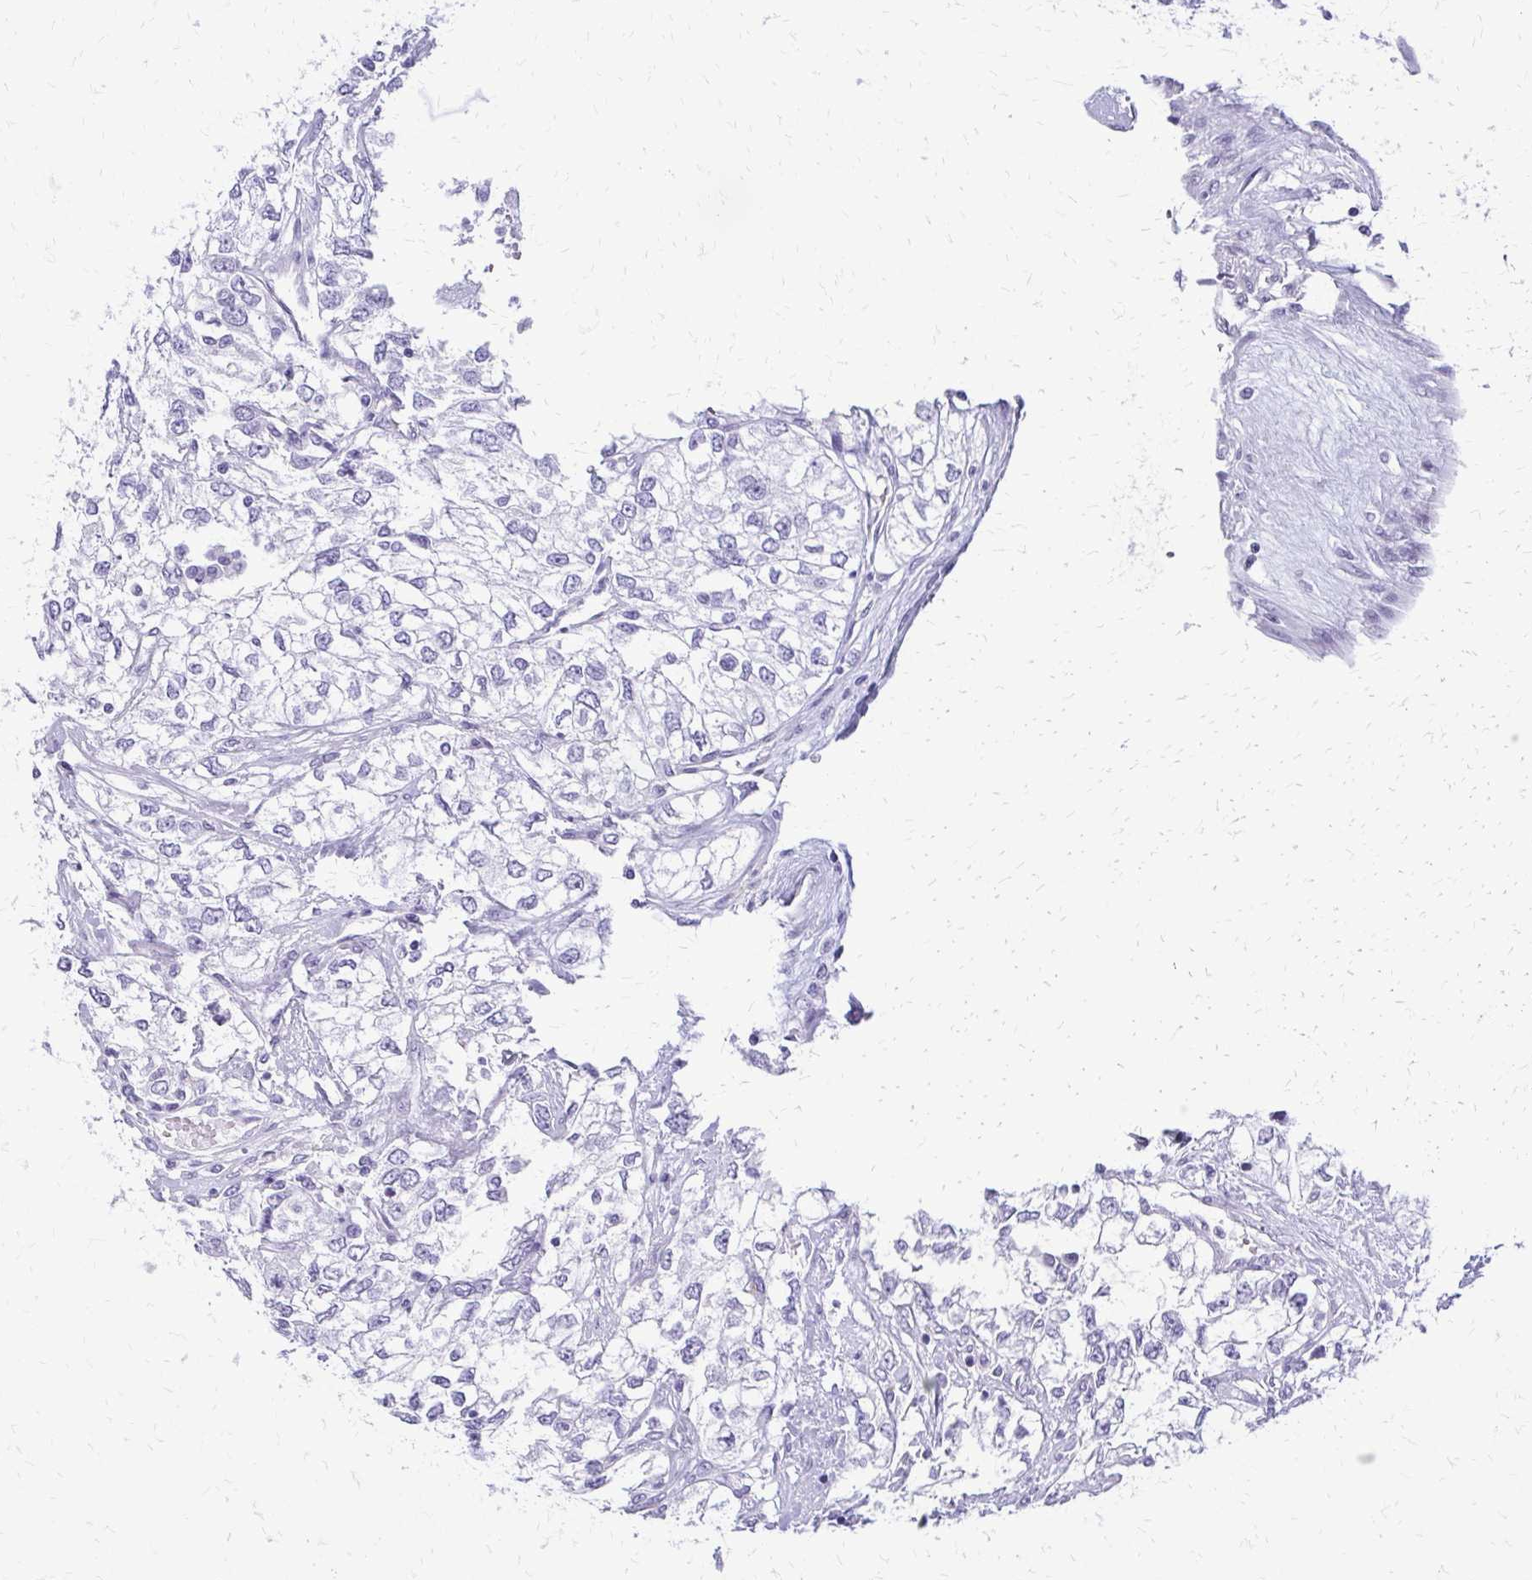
{"staining": {"intensity": "negative", "quantity": "none", "location": "none"}, "tissue": "renal cancer", "cell_type": "Tumor cells", "image_type": "cancer", "snomed": [{"axis": "morphology", "description": "Adenocarcinoma, NOS"}, {"axis": "topography", "description": "Kidney"}], "caption": "Tumor cells are negative for protein expression in human renal adenocarcinoma.", "gene": "FAM162B", "patient": {"sex": "female", "age": 59}}